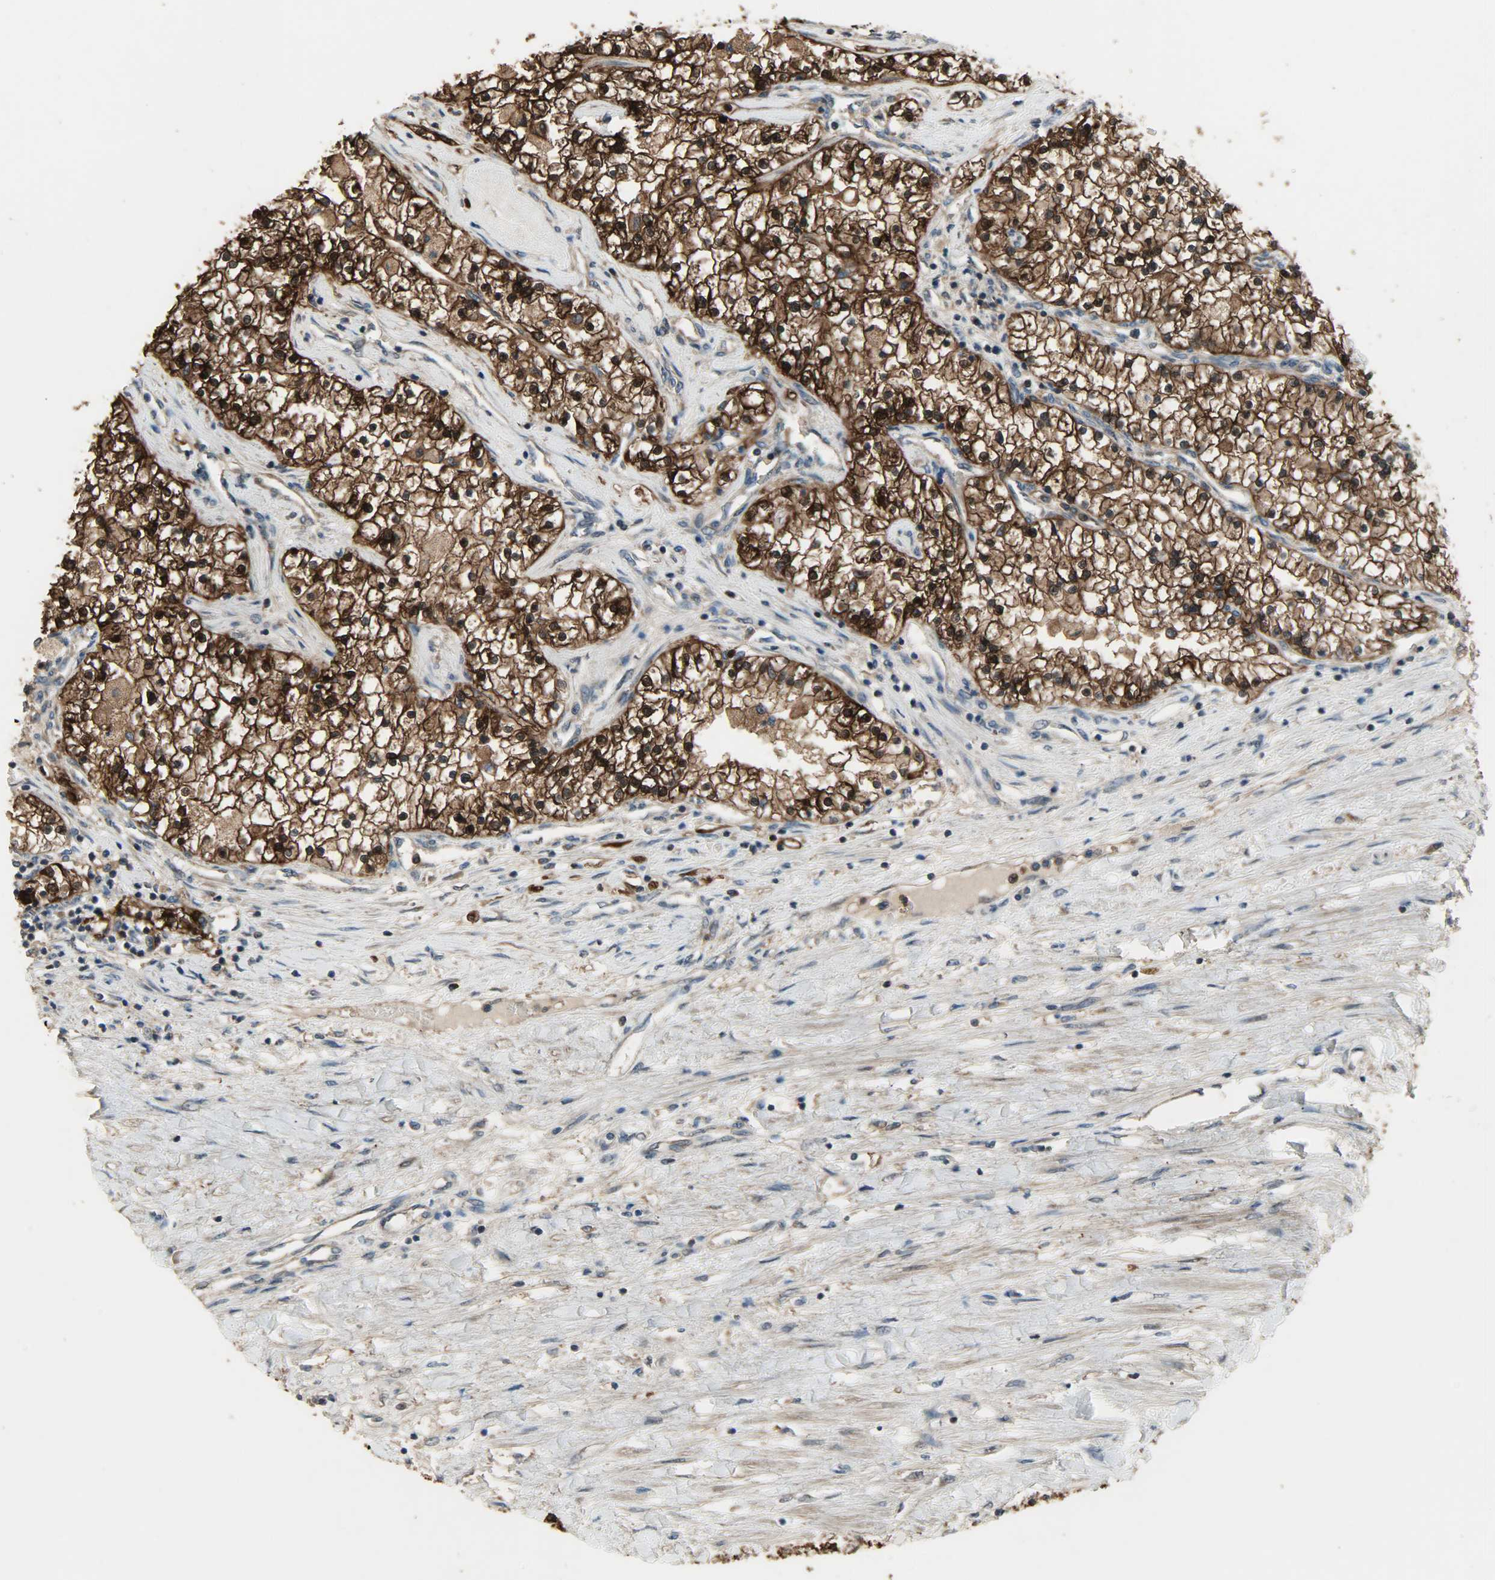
{"staining": {"intensity": "strong", "quantity": ">75%", "location": "cytoplasmic/membranous,nuclear"}, "tissue": "renal cancer", "cell_type": "Tumor cells", "image_type": "cancer", "snomed": [{"axis": "morphology", "description": "Adenocarcinoma, NOS"}, {"axis": "topography", "description": "Kidney"}], "caption": "This micrograph reveals IHC staining of renal adenocarcinoma, with high strong cytoplasmic/membranous and nuclear positivity in about >75% of tumor cells.", "gene": "AMT", "patient": {"sex": "male", "age": 68}}